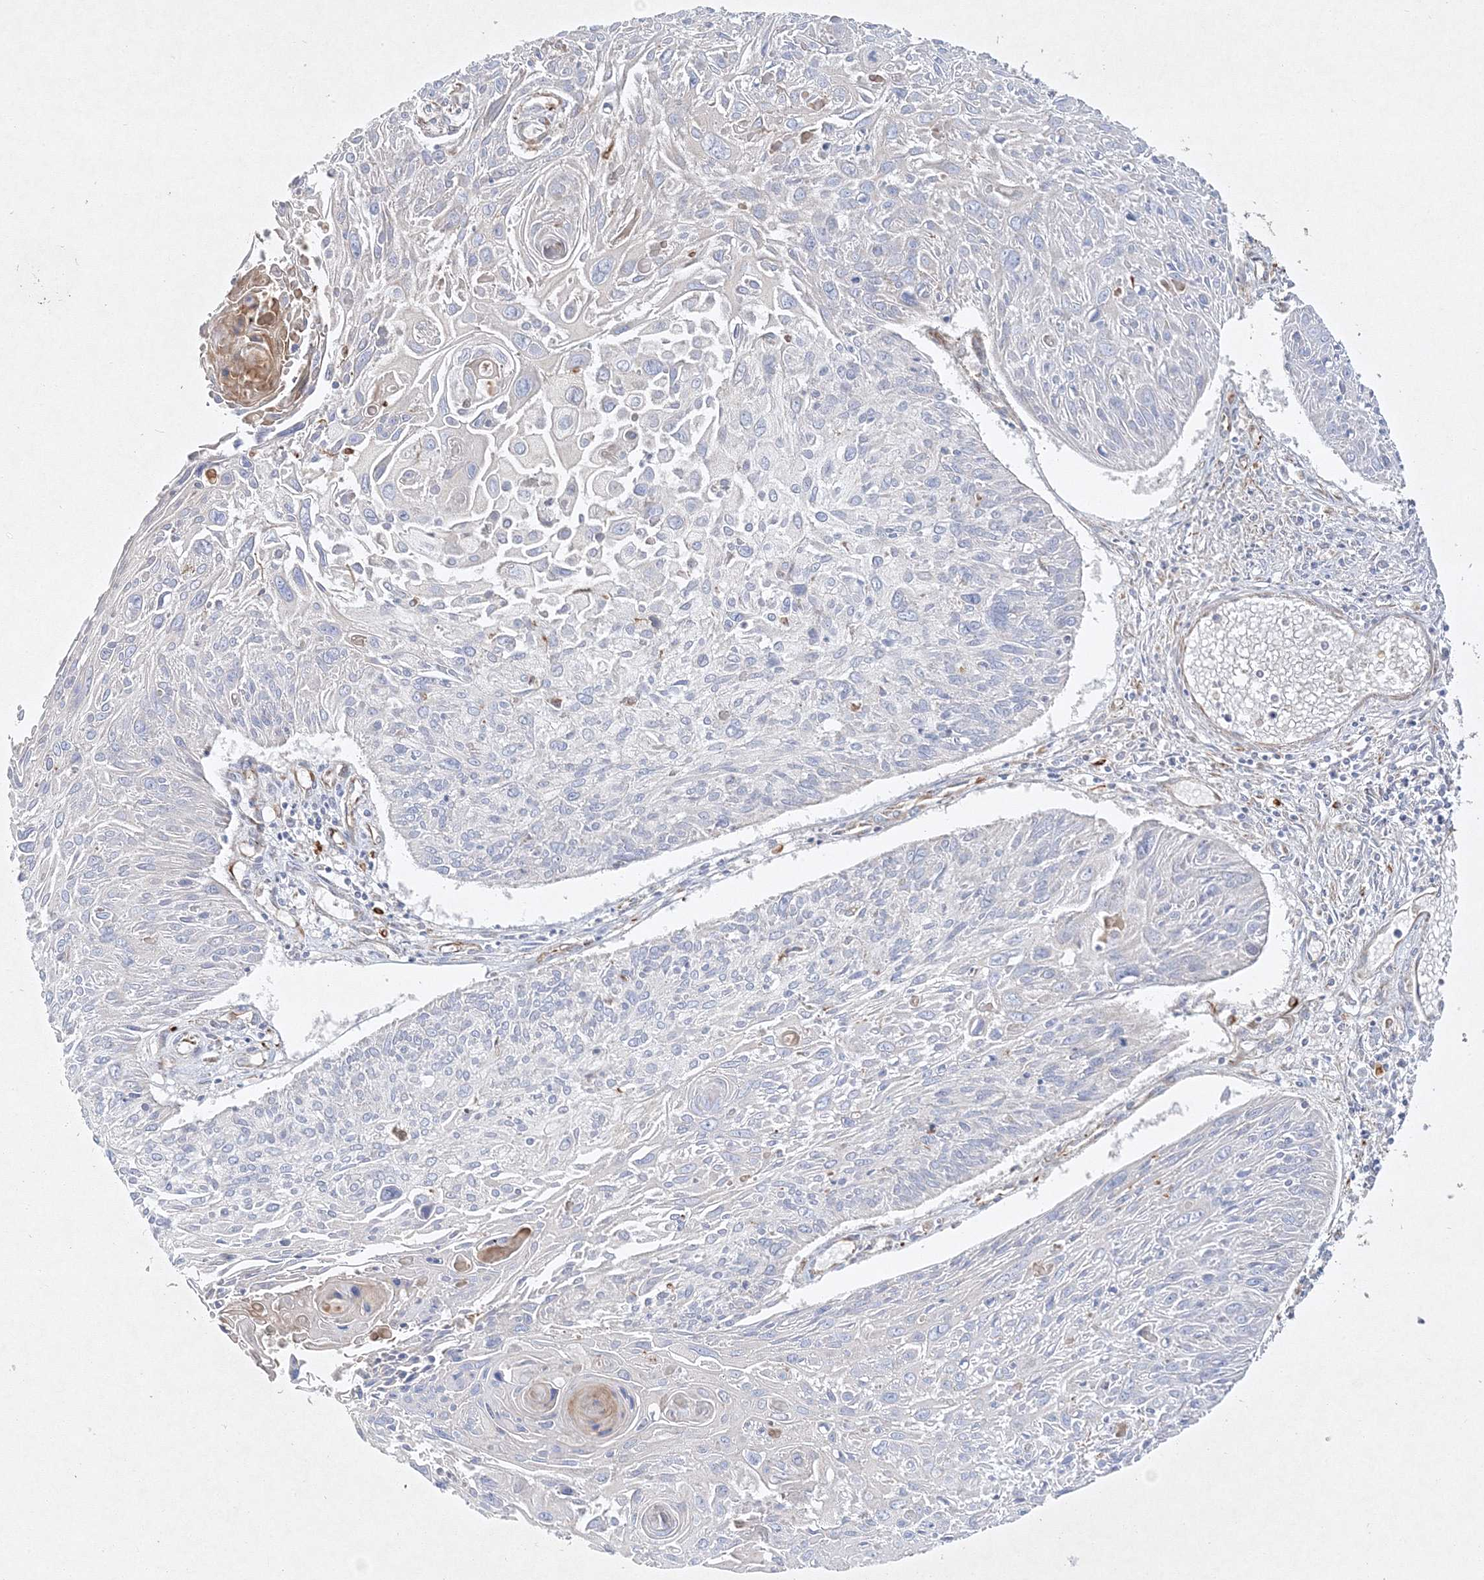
{"staining": {"intensity": "negative", "quantity": "none", "location": "none"}, "tissue": "cervical cancer", "cell_type": "Tumor cells", "image_type": "cancer", "snomed": [{"axis": "morphology", "description": "Squamous cell carcinoma, NOS"}, {"axis": "topography", "description": "Cervix"}], "caption": "Human cervical squamous cell carcinoma stained for a protein using immunohistochemistry demonstrates no positivity in tumor cells.", "gene": "WDR37", "patient": {"sex": "female", "age": 51}}